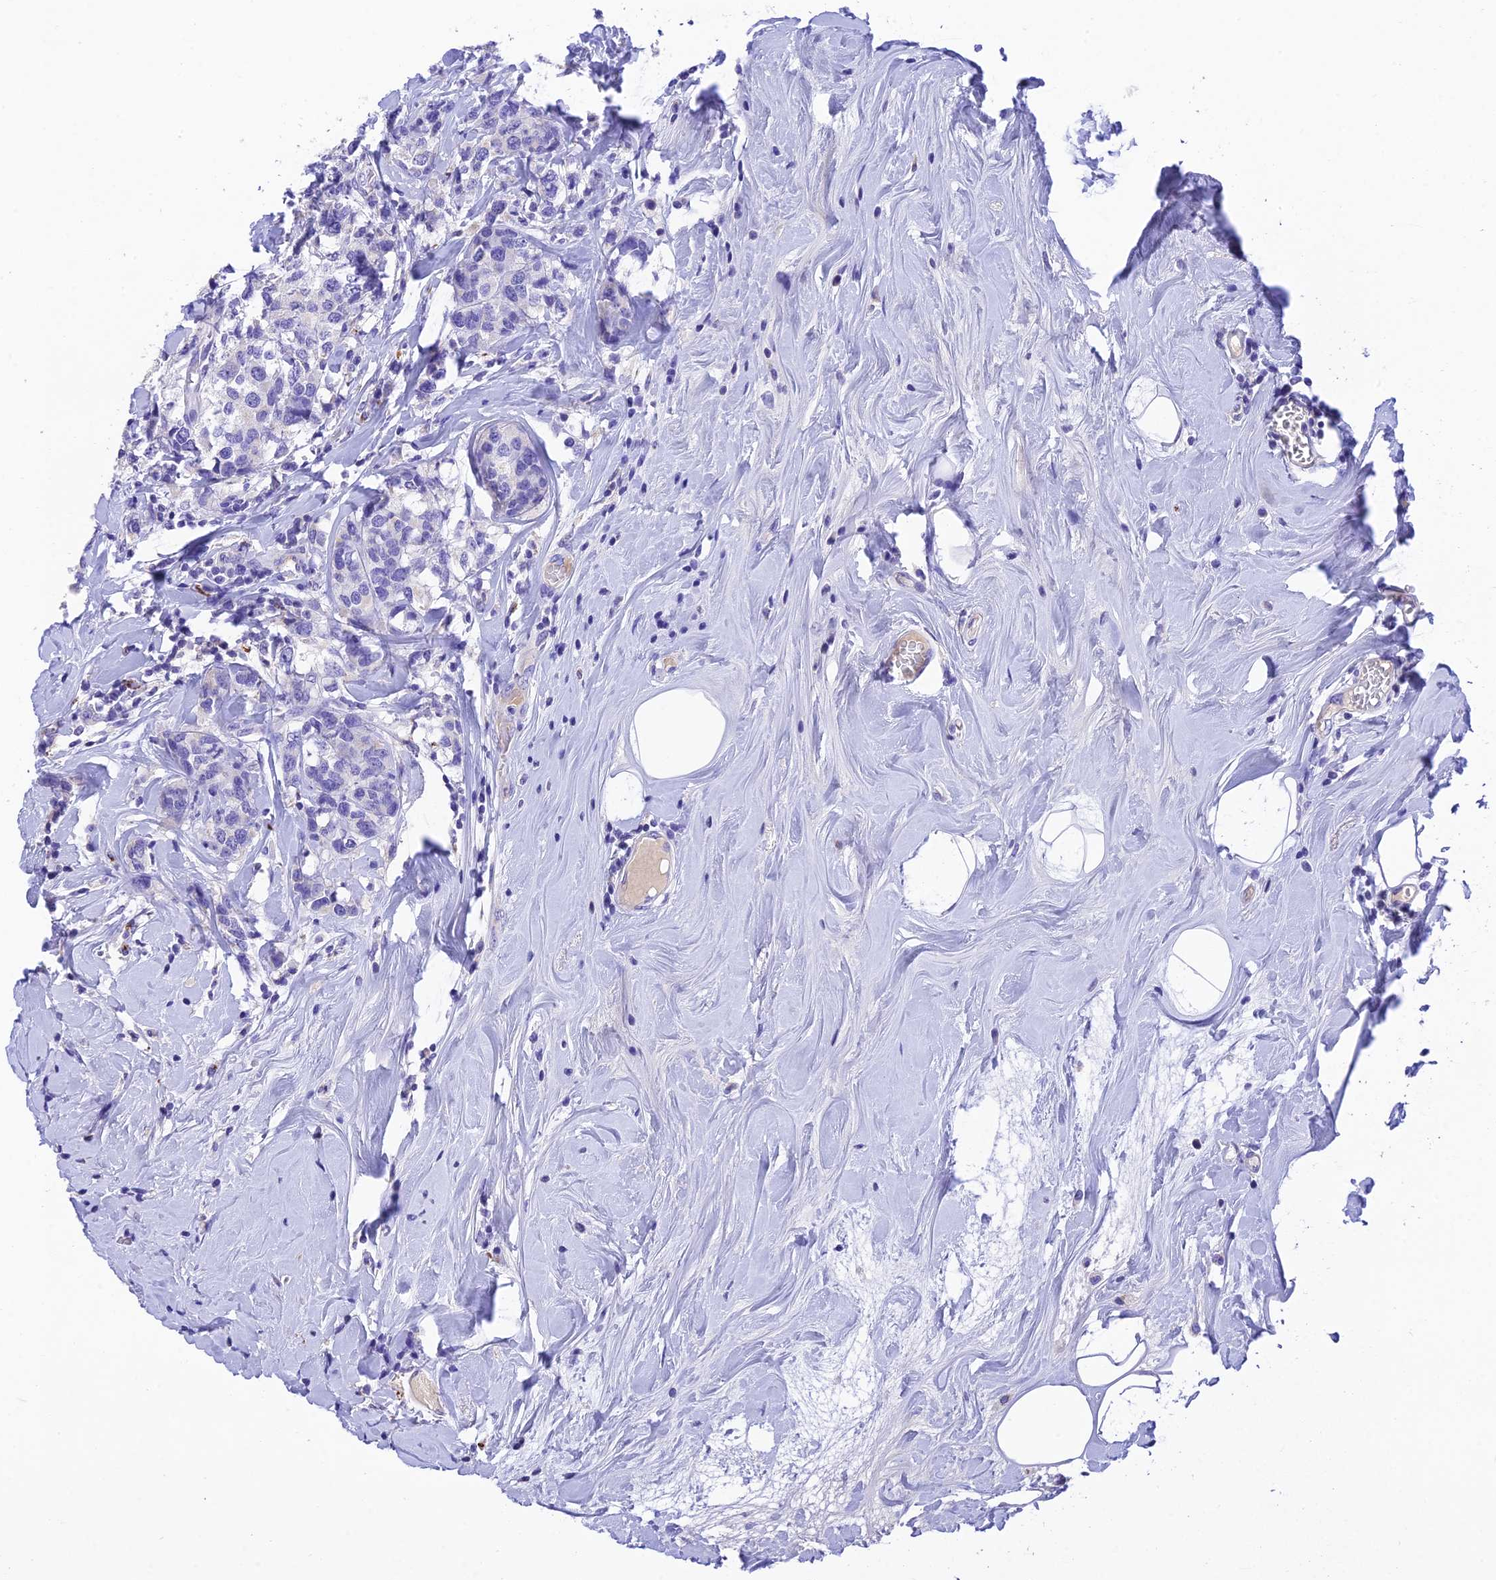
{"staining": {"intensity": "negative", "quantity": "none", "location": "none"}, "tissue": "breast cancer", "cell_type": "Tumor cells", "image_type": "cancer", "snomed": [{"axis": "morphology", "description": "Lobular carcinoma"}, {"axis": "topography", "description": "Breast"}], "caption": "Immunohistochemistry (IHC) histopathology image of human breast cancer (lobular carcinoma) stained for a protein (brown), which displays no positivity in tumor cells.", "gene": "MS4A5", "patient": {"sex": "female", "age": 59}}